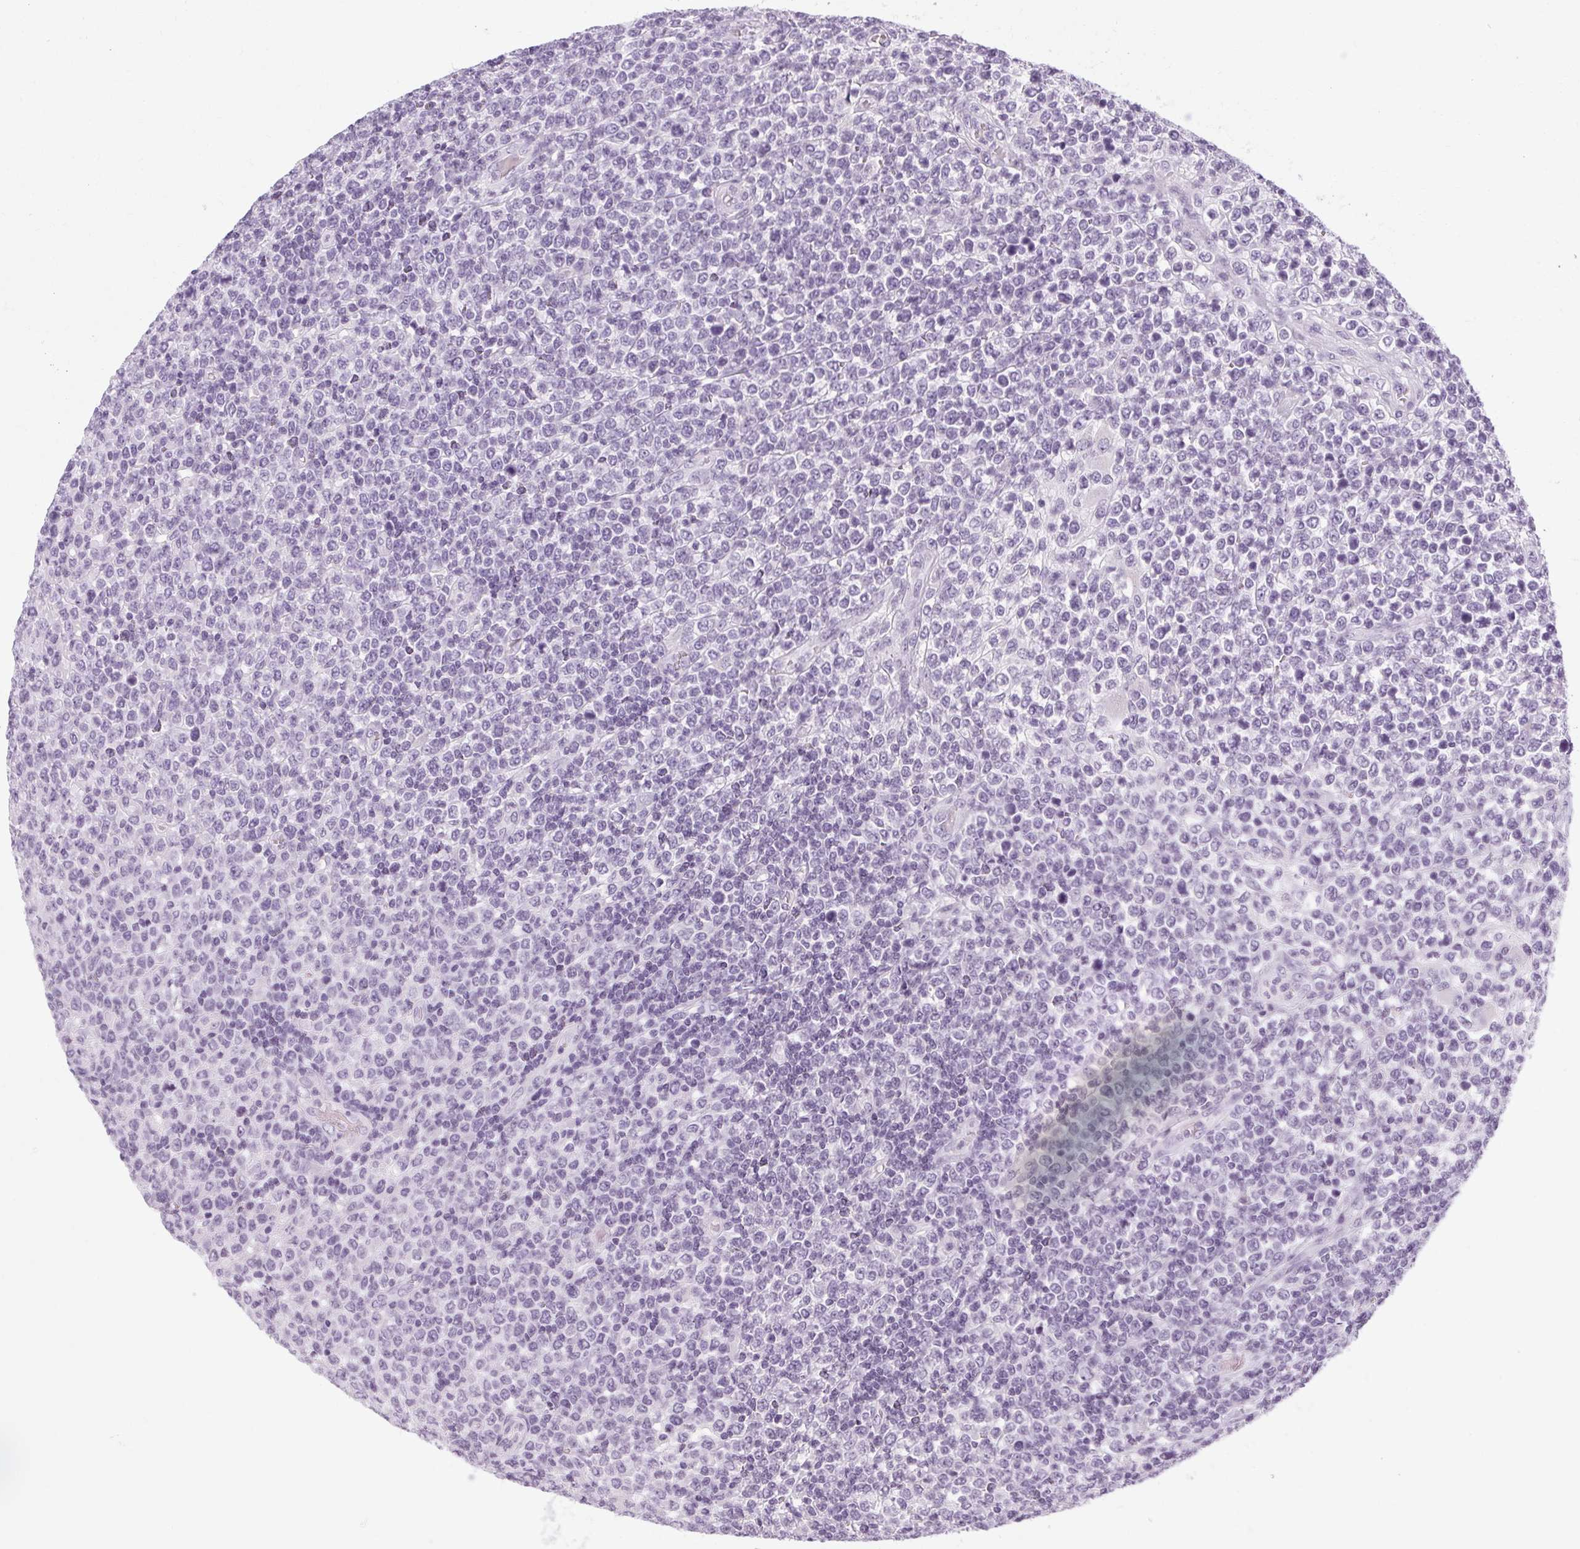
{"staining": {"intensity": "negative", "quantity": "none", "location": "none"}, "tissue": "lymphoma", "cell_type": "Tumor cells", "image_type": "cancer", "snomed": [{"axis": "morphology", "description": "Malignant lymphoma, non-Hodgkin's type, High grade"}, {"axis": "topography", "description": "Soft tissue"}], "caption": "Immunohistochemistry (IHC) photomicrograph of human high-grade malignant lymphoma, non-Hodgkin's type stained for a protein (brown), which shows no positivity in tumor cells.", "gene": "POMC", "patient": {"sex": "female", "age": 56}}